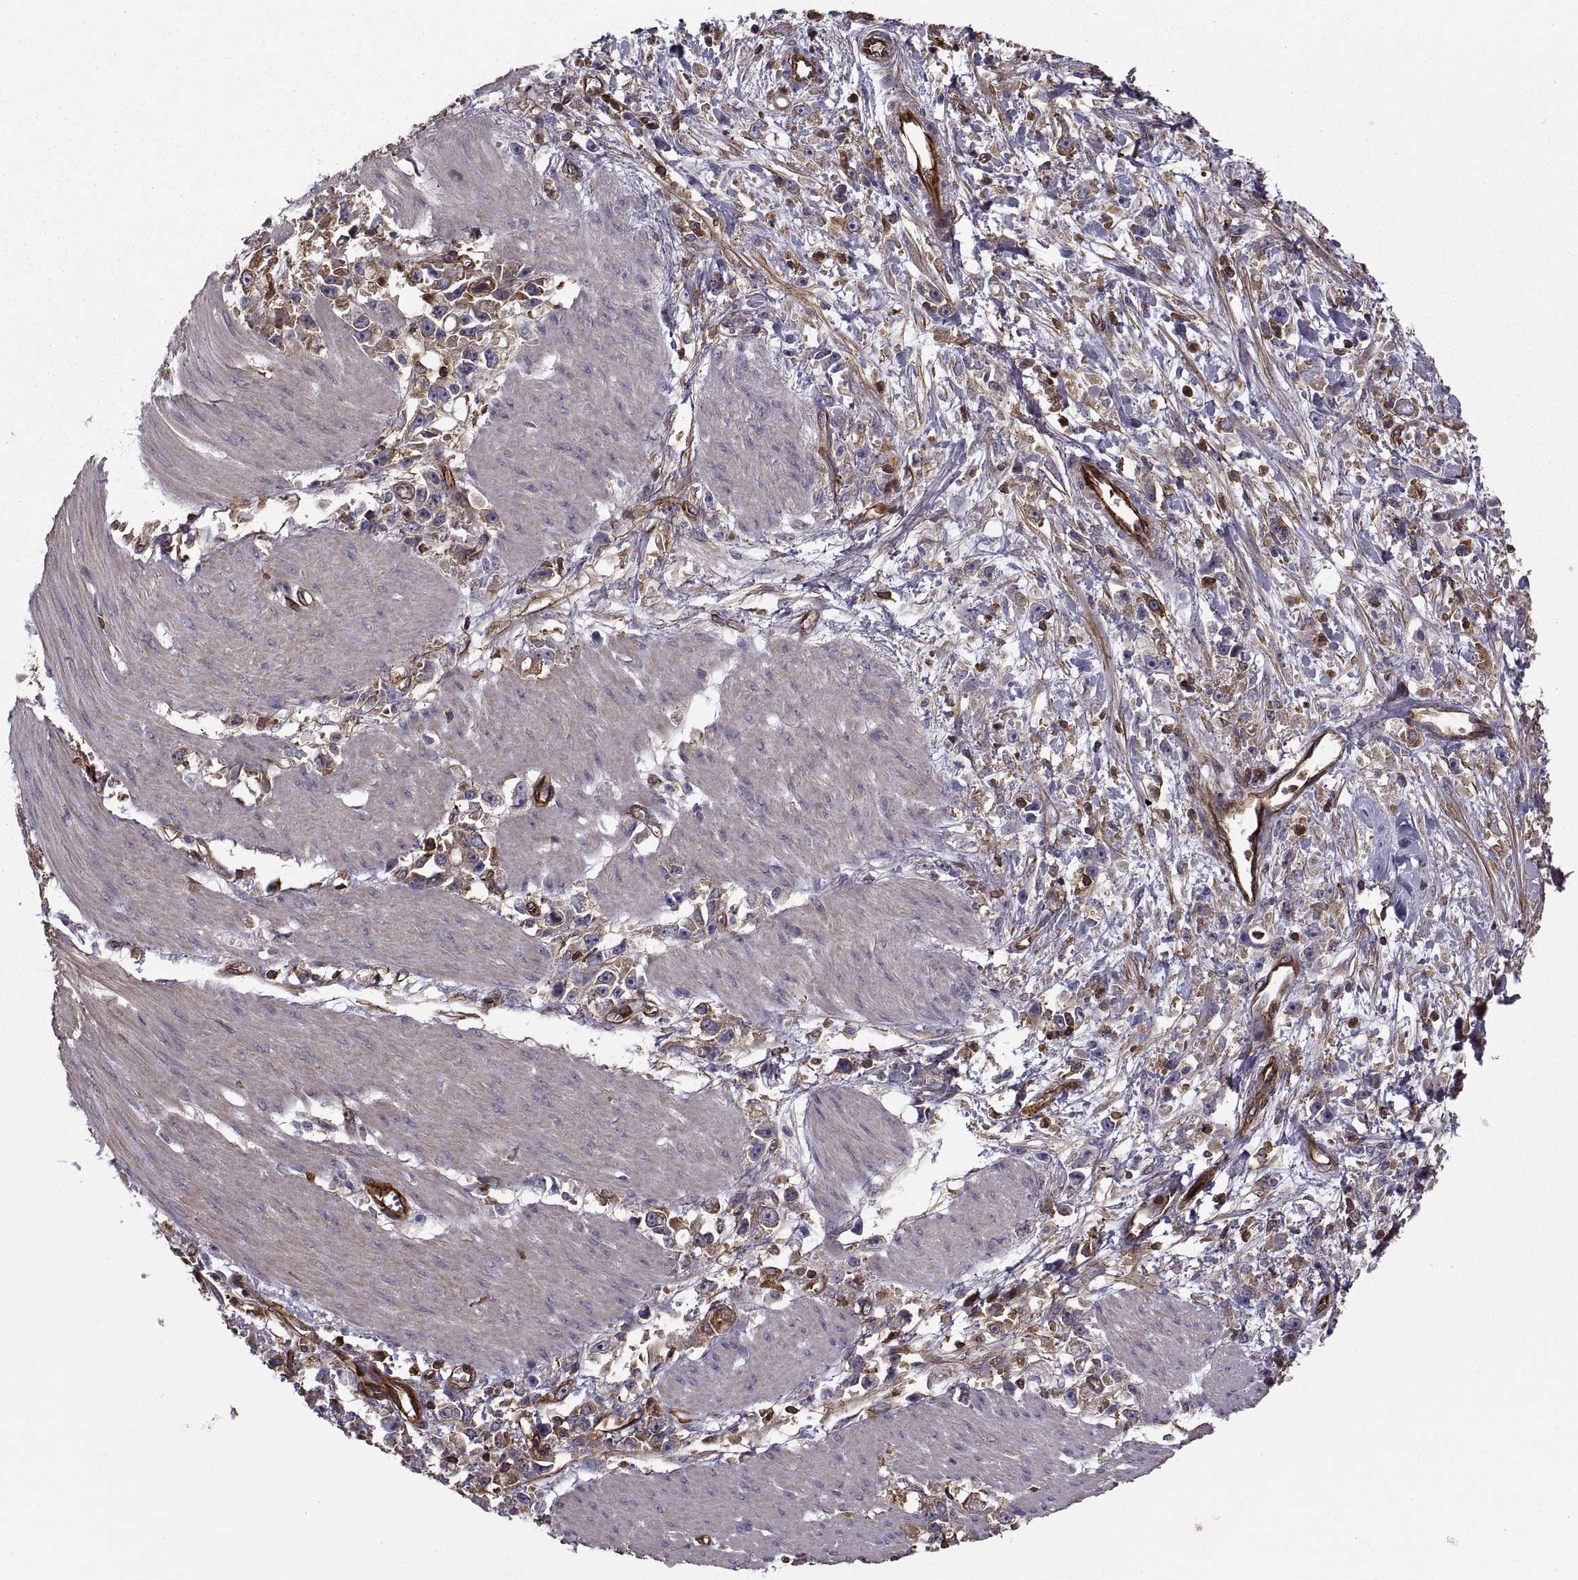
{"staining": {"intensity": "moderate", "quantity": "25%-75%", "location": "cytoplasmic/membranous"}, "tissue": "stomach cancer", "cell_type": "Tumor cells", "image_type": "cancer", "snomed": [{"axis": "morphology", "description": "Adenocarcinoma, NOS"}, {"axis": "topography", "description": "Stomach"}], "caption": "Immunohistochemical staining of adenocarcinoma (stomach) displays medium levels of moderate cytoplasmic/membranous protein positivity in approximately 25%-75% of tumor cells.", "gene": "MYH9", "patient": {"sex": "female", "age": 59}}